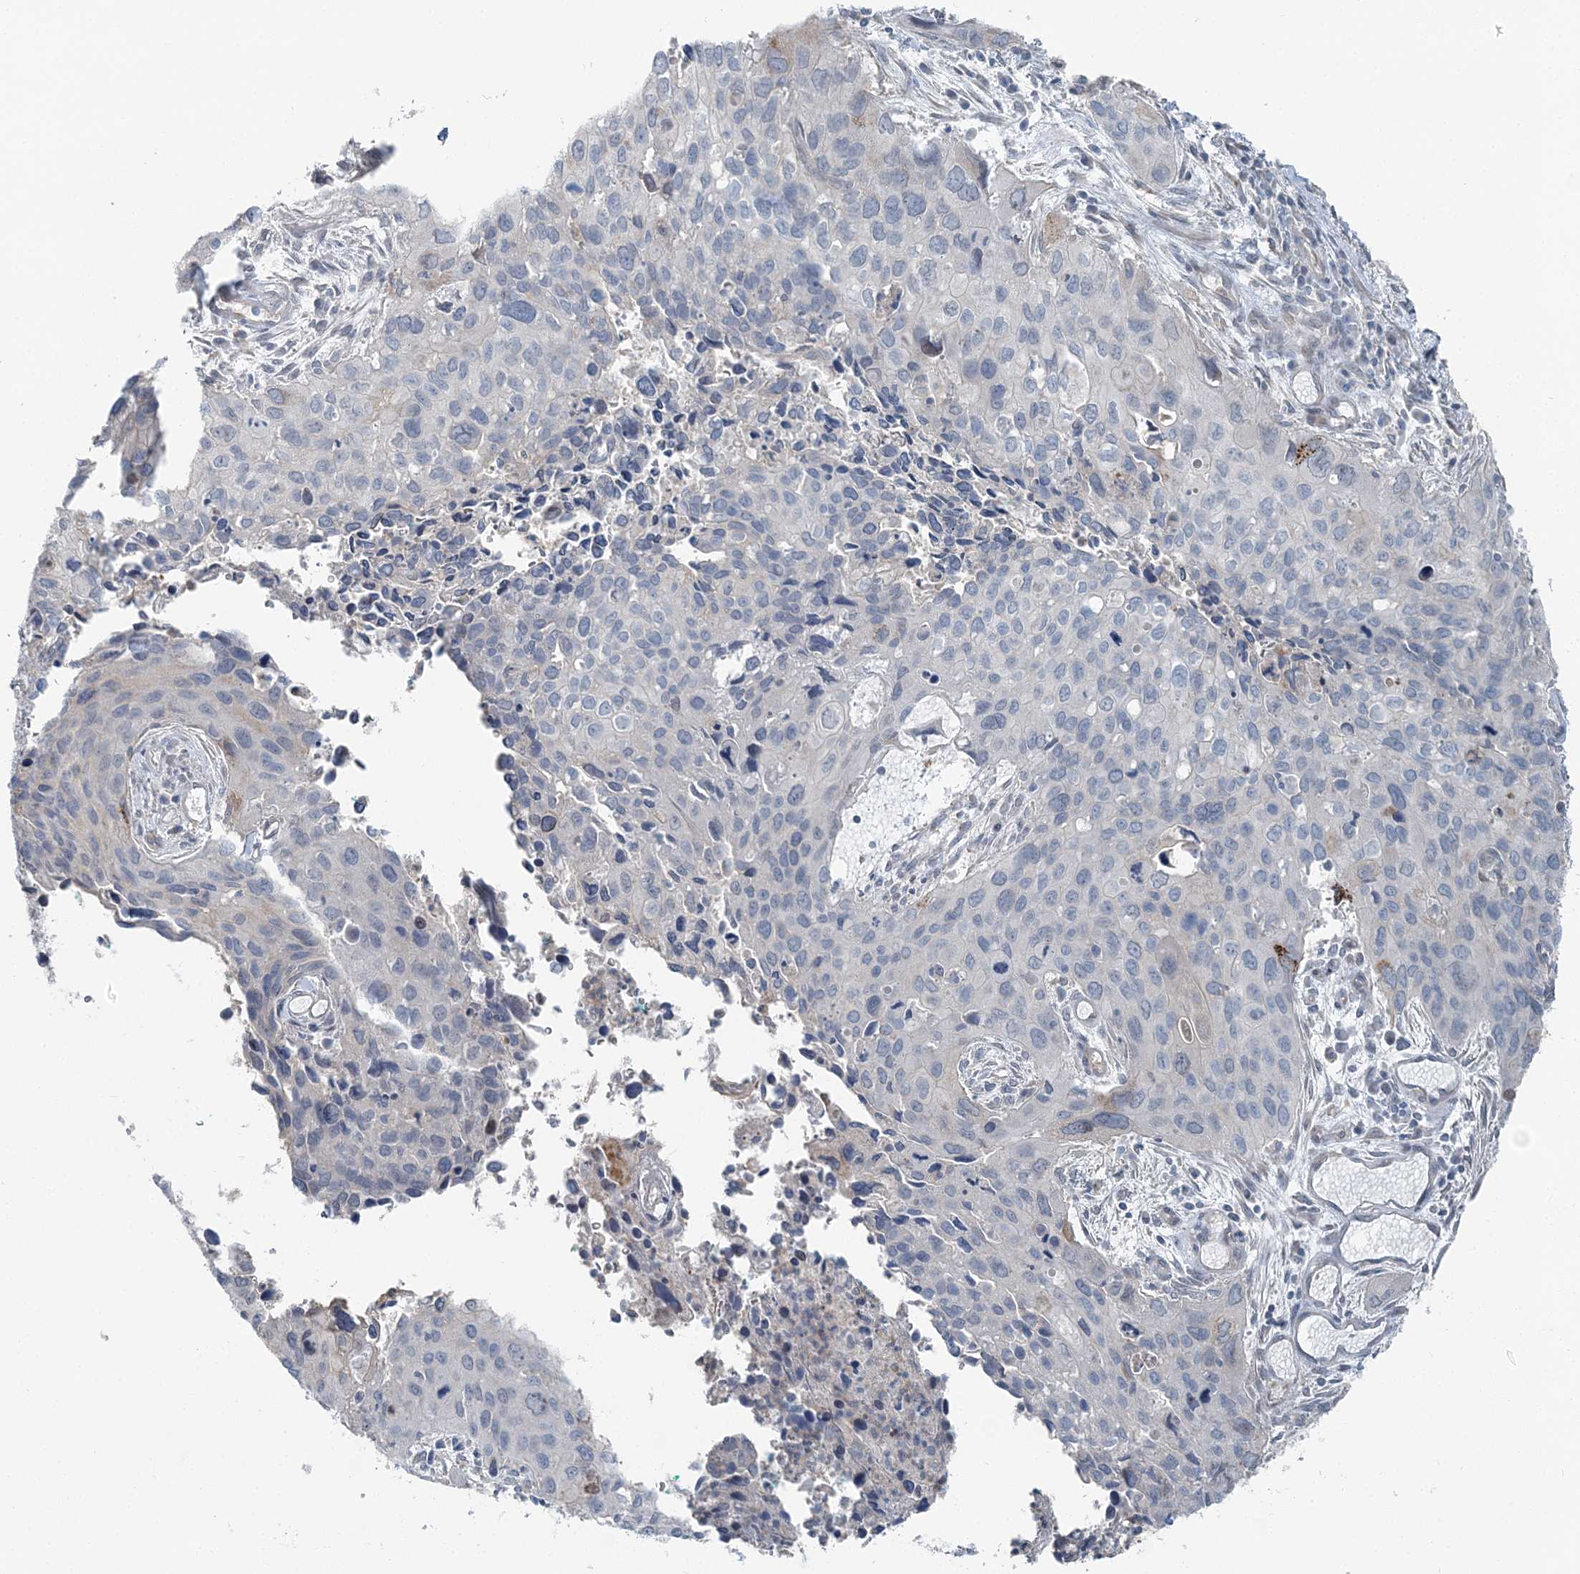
{"staining": {"intensity": "negative", "quantity": "none", "location": "none"}, "tissue": "cervical cancer", "cell_type": "Tumor cells", "image_type": "cancer", "snomed": [{"axis": "morphology", "description": "Squamous cell carcinoma, NOS"}, {"axis": "topography", "description": "Cervix"}], "caption": "DAB immunohistochemical staining of cervical cancer demonstrates no significant staining in tumor cells.", "gene": "FBXL17", "patient": {"sex": "female", "age": 55}}